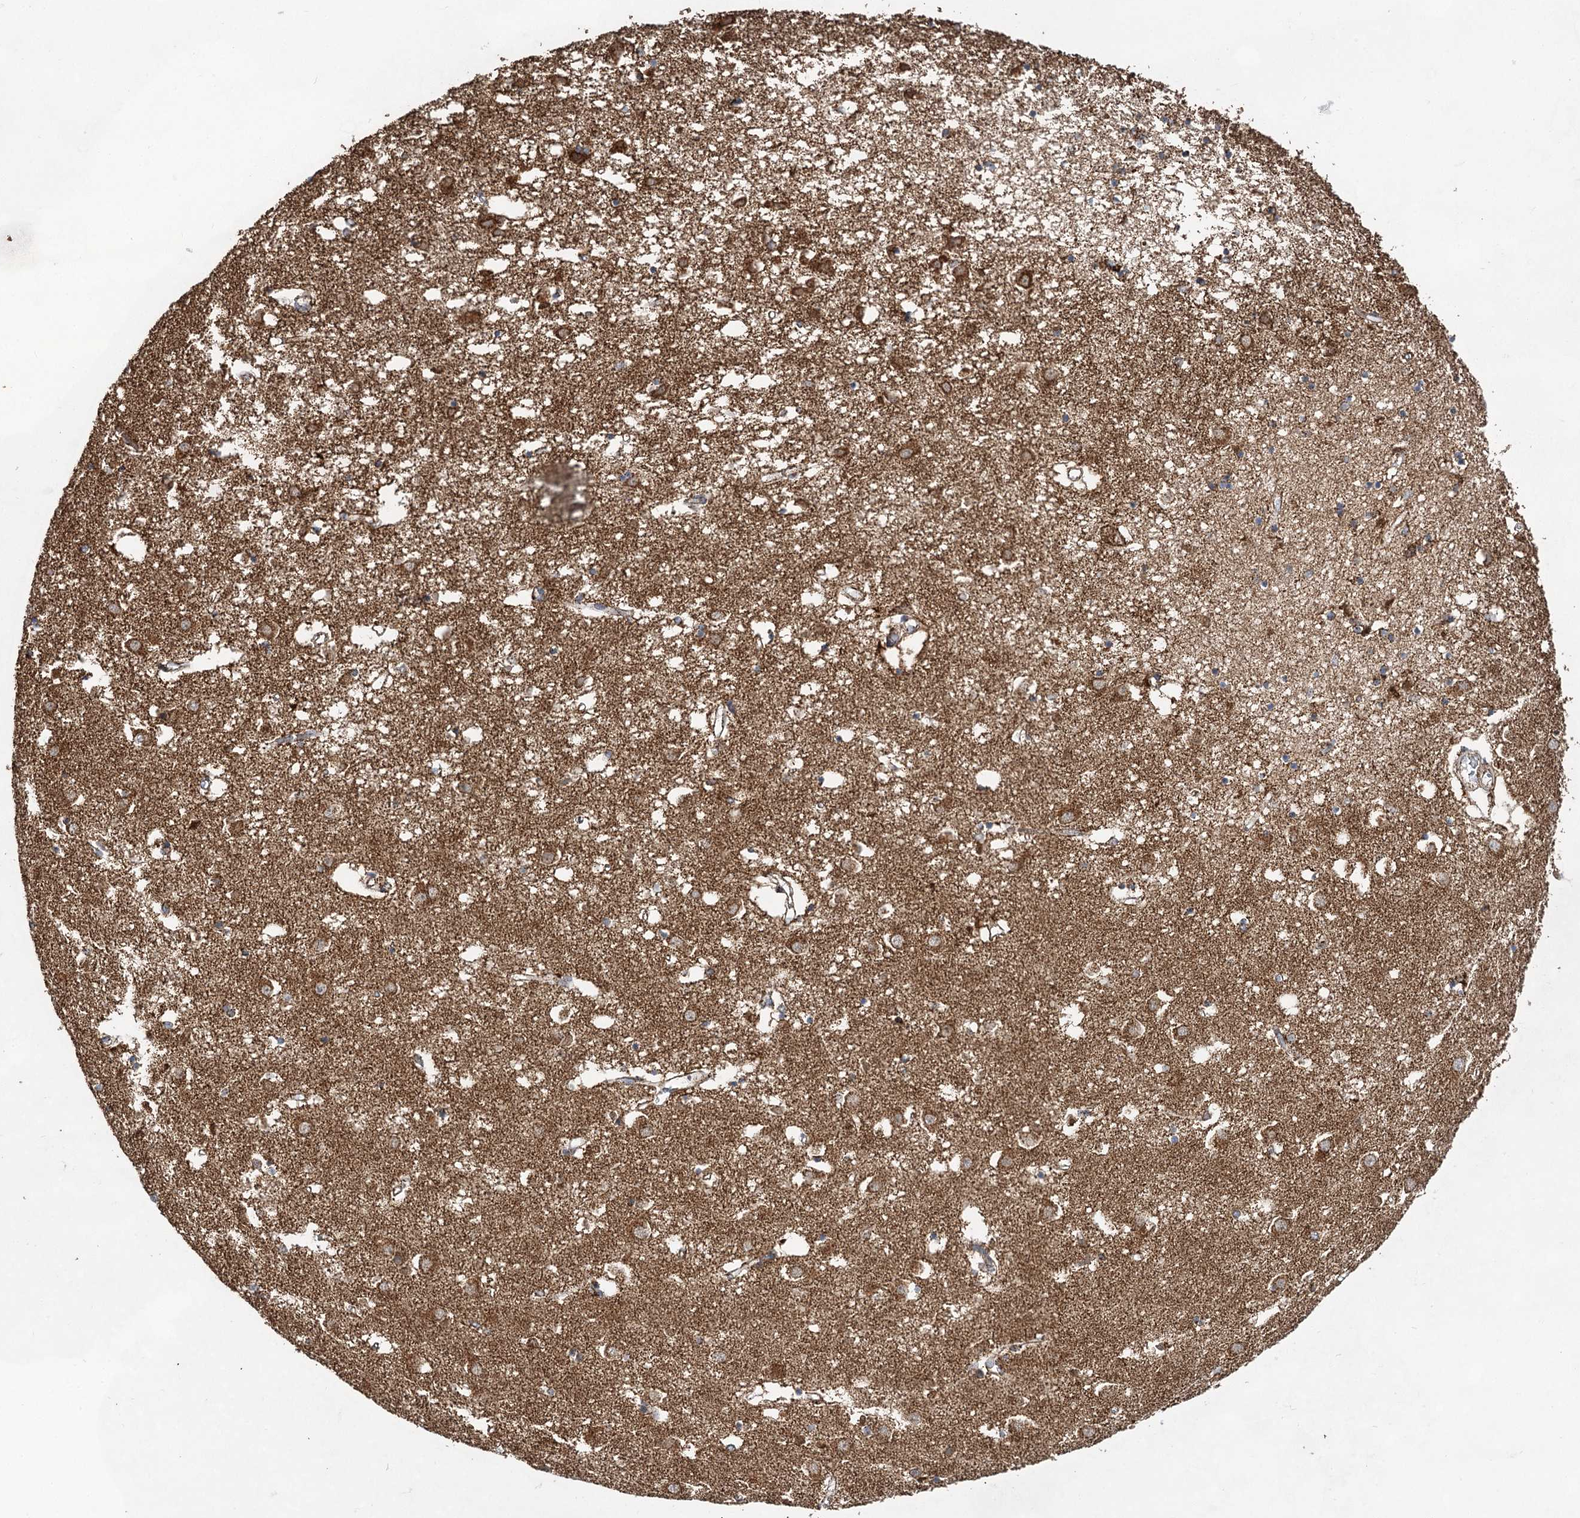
{"staining": {"intensity": "strong", "quantity": "25%-75%", "location": "cytoplasmic/membranous"}, "tissue": "caudate", "cell_type": "Glial cells", "image_type": "normal", "snomed": [{"axis": "morphology", "description": "Normal tissue, NOS"}, {"axis": "topography", "description": "Lateral ventricle wall"}], "caption": "A micrograph of human caudate stained for a protein displays strong cytoplasmic/membranous brown staining in glial cells. The staining is performed using DAB (3,3'-diaminobenzidine) brown chromogen to label protein expression. The nuclei are counter-stained blue using hematoxylin.", "gene": "NADK2", "patient": {"sex": "male", "age": 70}}